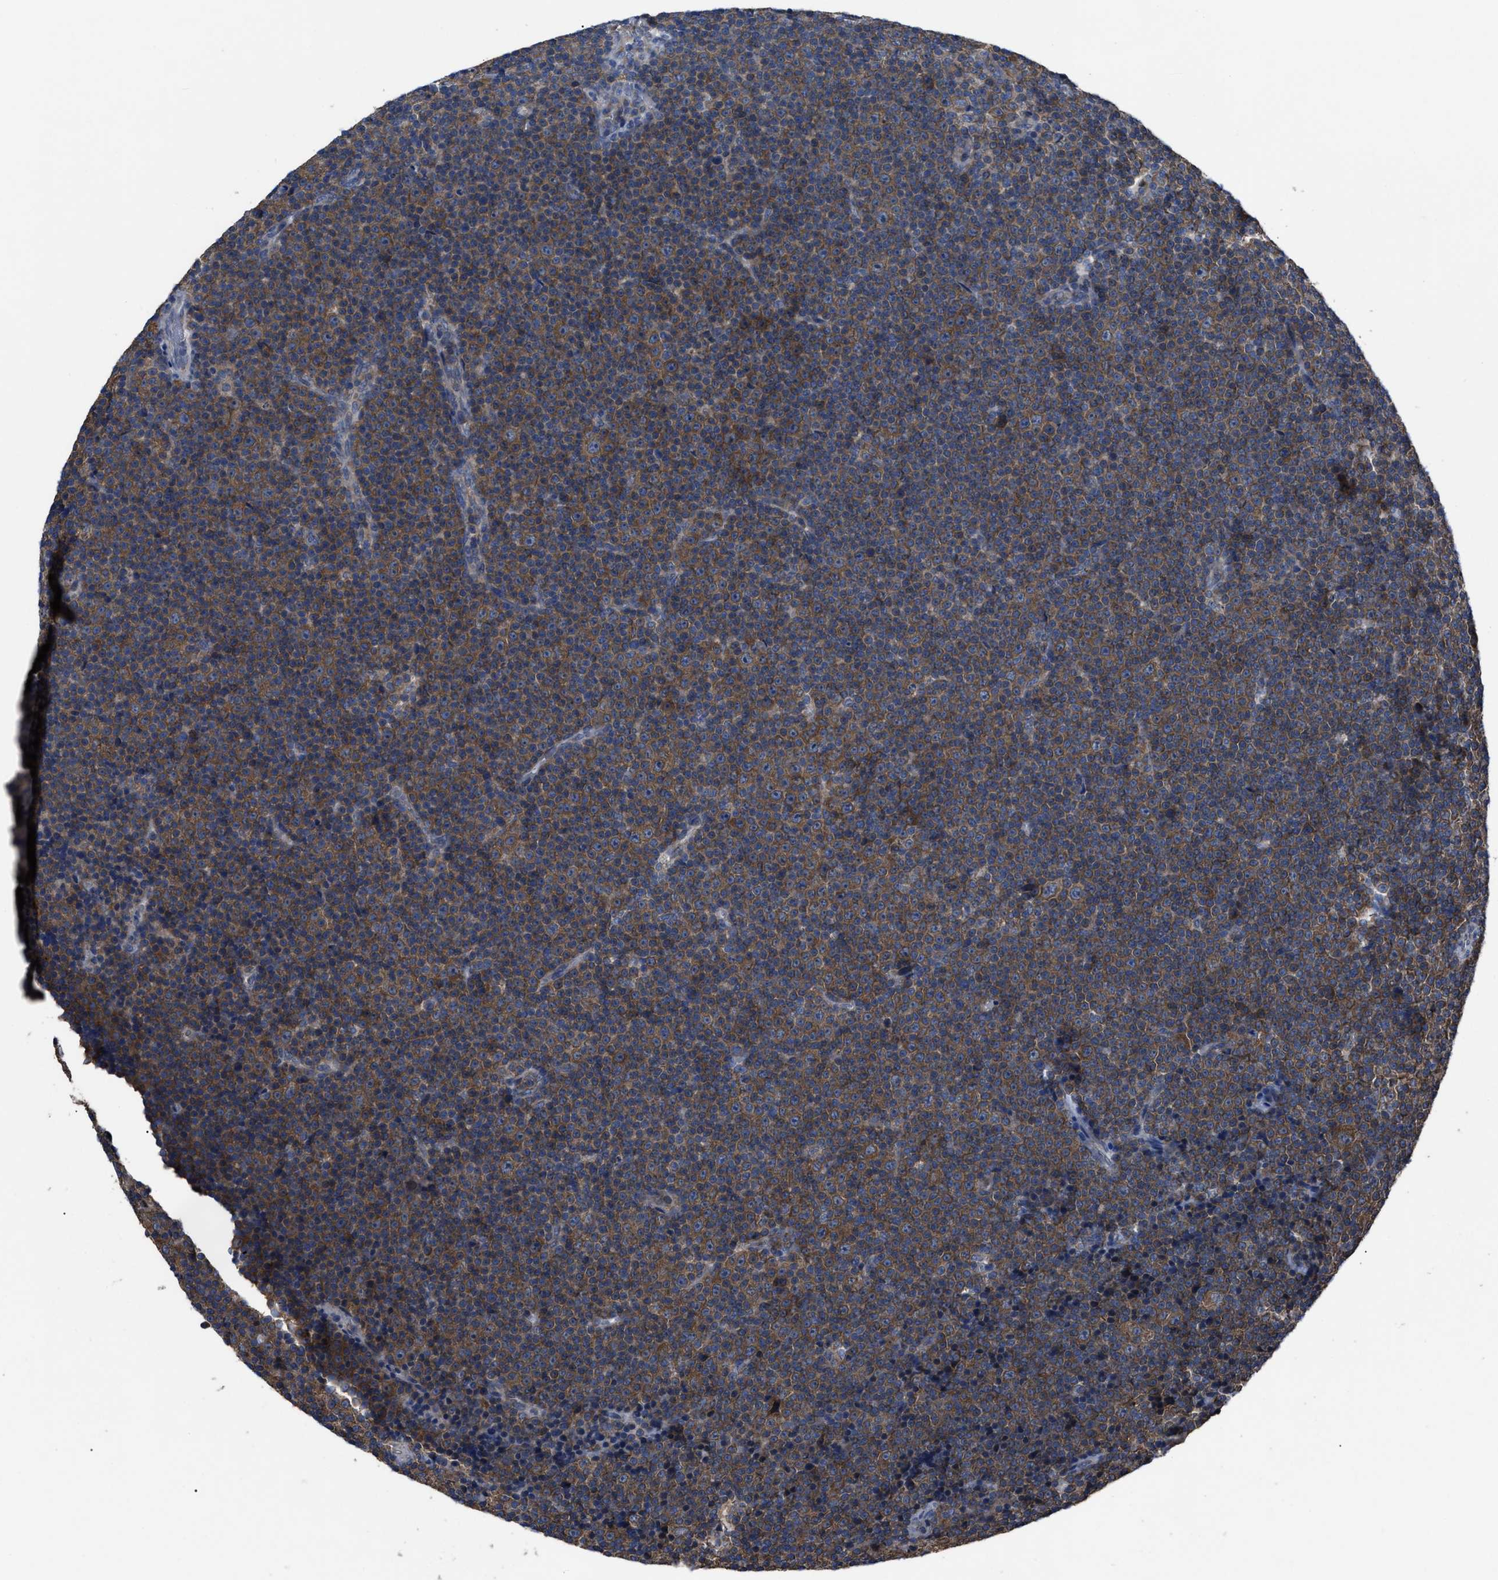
{"staining": {"intensity": "moderate", "quantity": "25%-75%", "location": "cytoplasmic/membranous"}, "tissue": "lymphoma", "cell_type": "Tumor cells", "image_type": "cancer", "snomed": [{"axis": "morphology", "description": "Malignant lymphoma, non-Hodgkin's type, Low grade"}, {"axis": "topography", "description": "Lymph node"}], "caption": "Protein staining of malignant lymphoma, non-Hodgkin's type (low-grade) tissue shows moderate cytoplasmic/membranous expression in about 25%-75% of tumor cells.", "gene": "UPF1", "patient": {"sex": "female", "age": 67}}